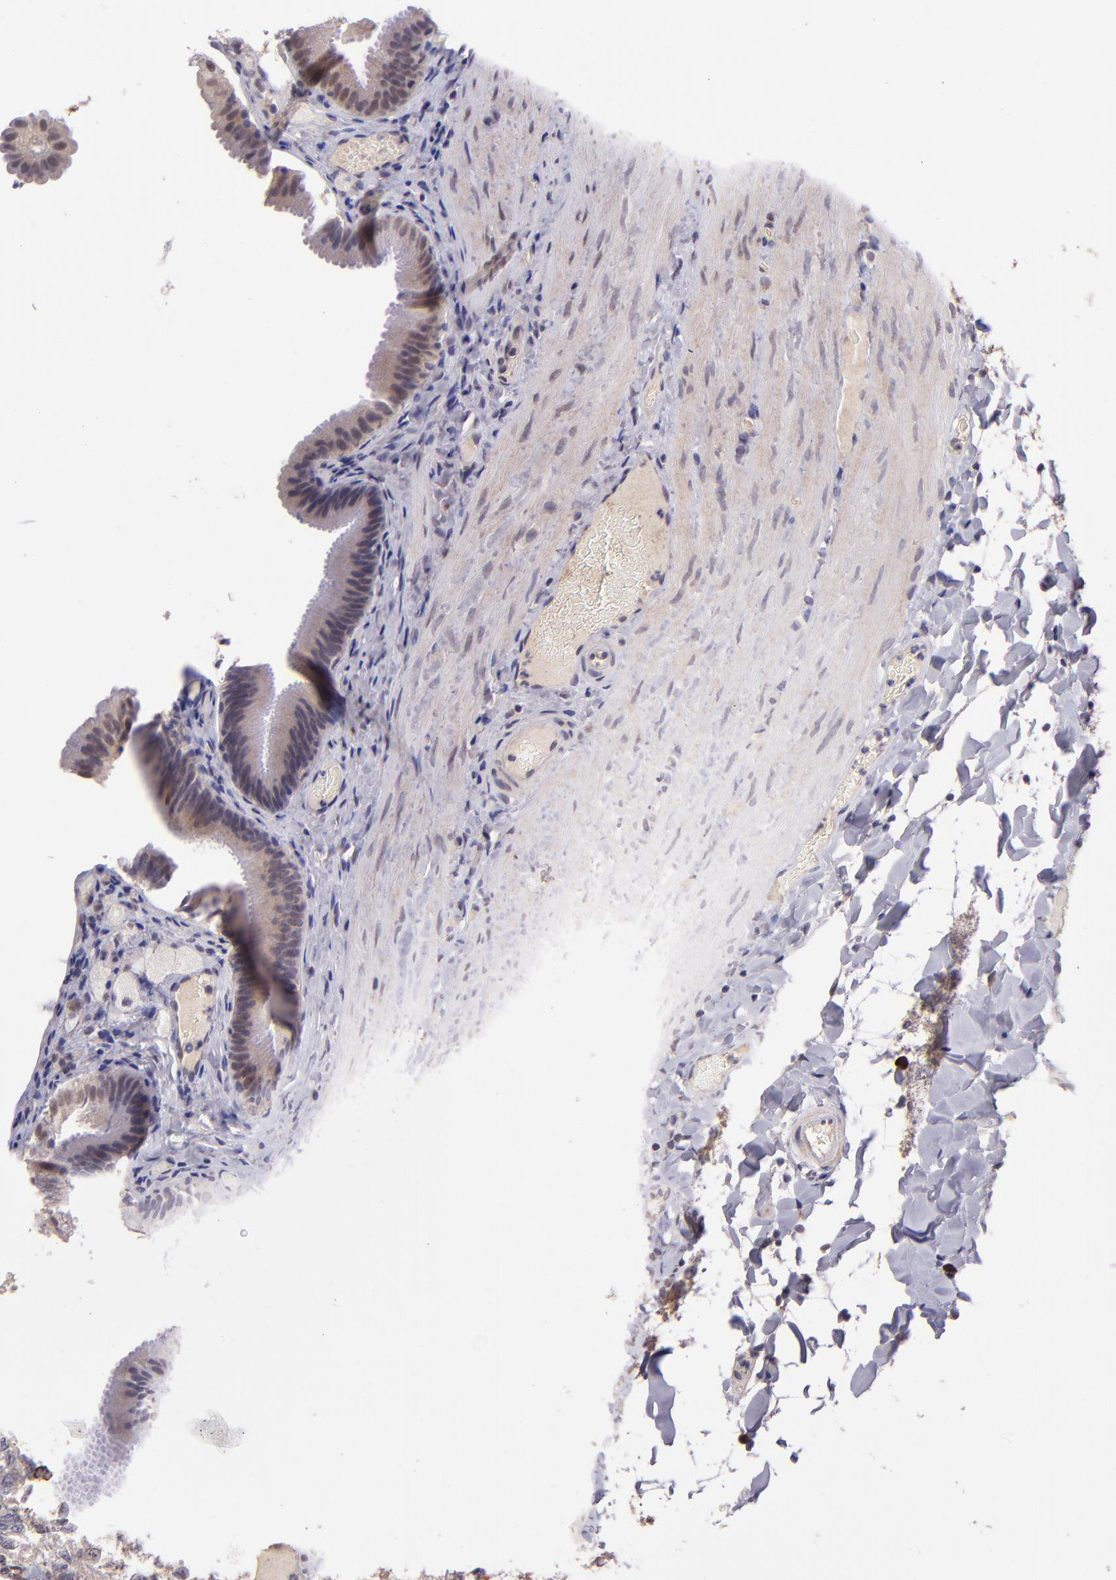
{"staining": {"intensity": "weak", "quantity": "25%-75%", "location": "cytoplasmic/membranous"}, "tissue": "gallbladder", "cell_type": "Glandular cells", "image_type": "normal", "snomed": [{"axis": "morphology", "description": "Normal tissue, NOS"}, {"axis": "topography", "description": "Gallbladder"}], "caption": "DAB (3,3'-diaminobenzidine) immunohistochemical staining of benign human gallbladder exhibits weak cytoplasmic/membranous protein expression in approximately 25%-75% of glandular cells. Using DAB (brown) and hematoxylin (blue) stains, captured at high magnification using brightfield microscopy.", "gene": "TAF7L", "patient": {"sex": "female", "age": 24}}